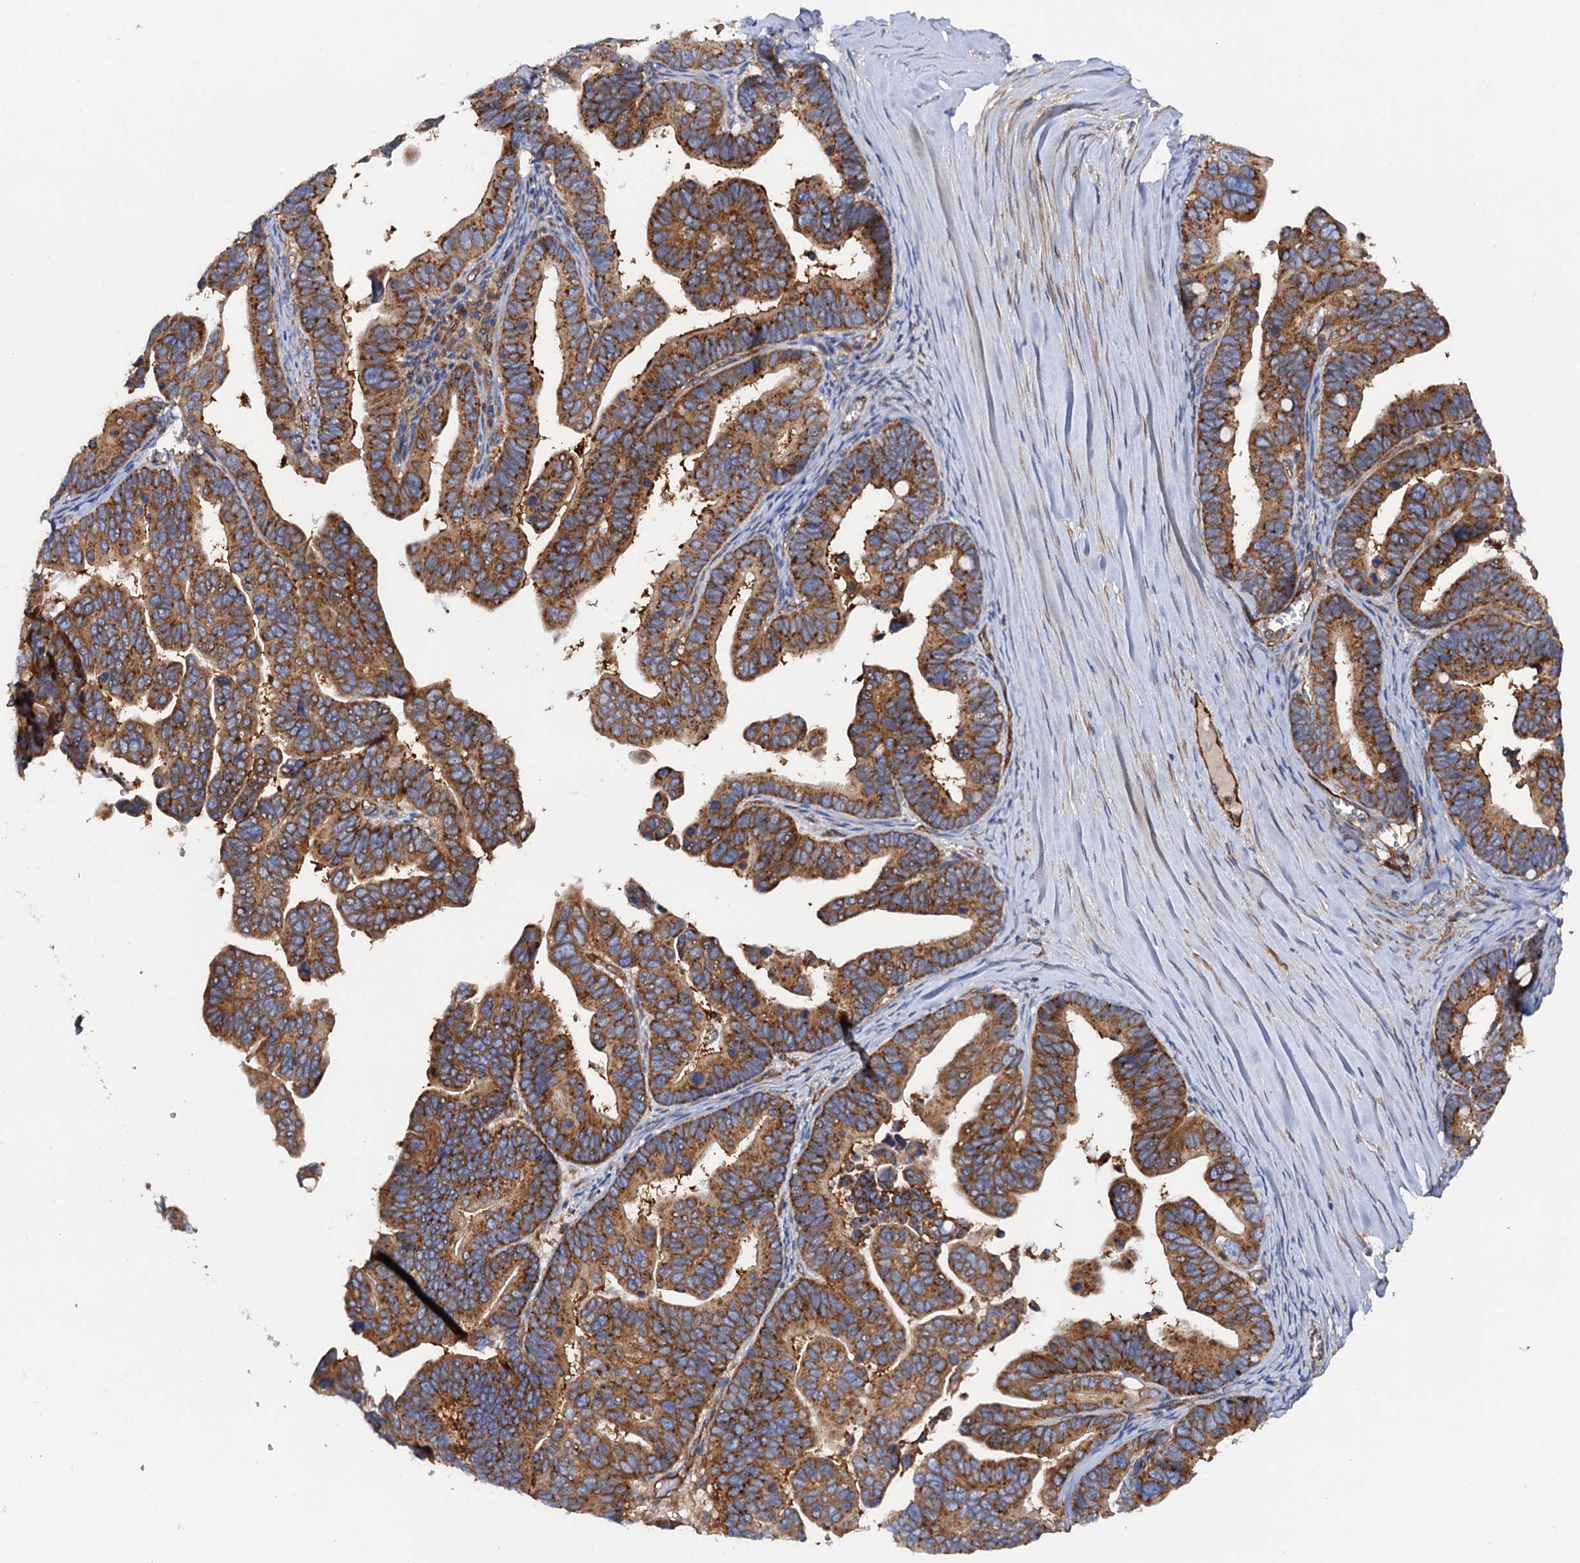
{"staining": {"intensity": "strong", "quantity": ">75%", "location": "cytoplasmic/membranous"}, "tissue": "ovarian cancer", "cell_type": "Tumor cells", "image_type": "cancer", "snomed": [{"axis": "morphology", "description": "Cystadenocarcinoma, serous, NOS"}, {"axis": "topography", "description": "Ovary"}], "caption": "The immunohistochemical stain shows strong cytoplasmic/membranous positivity in tumor cells of ovarian cancer tissue. The protein of interest is shown in brown color, while the nuclei are stained blue.", "gene": "MRPL48", "patient": {"sex": "female", "age": 56}}